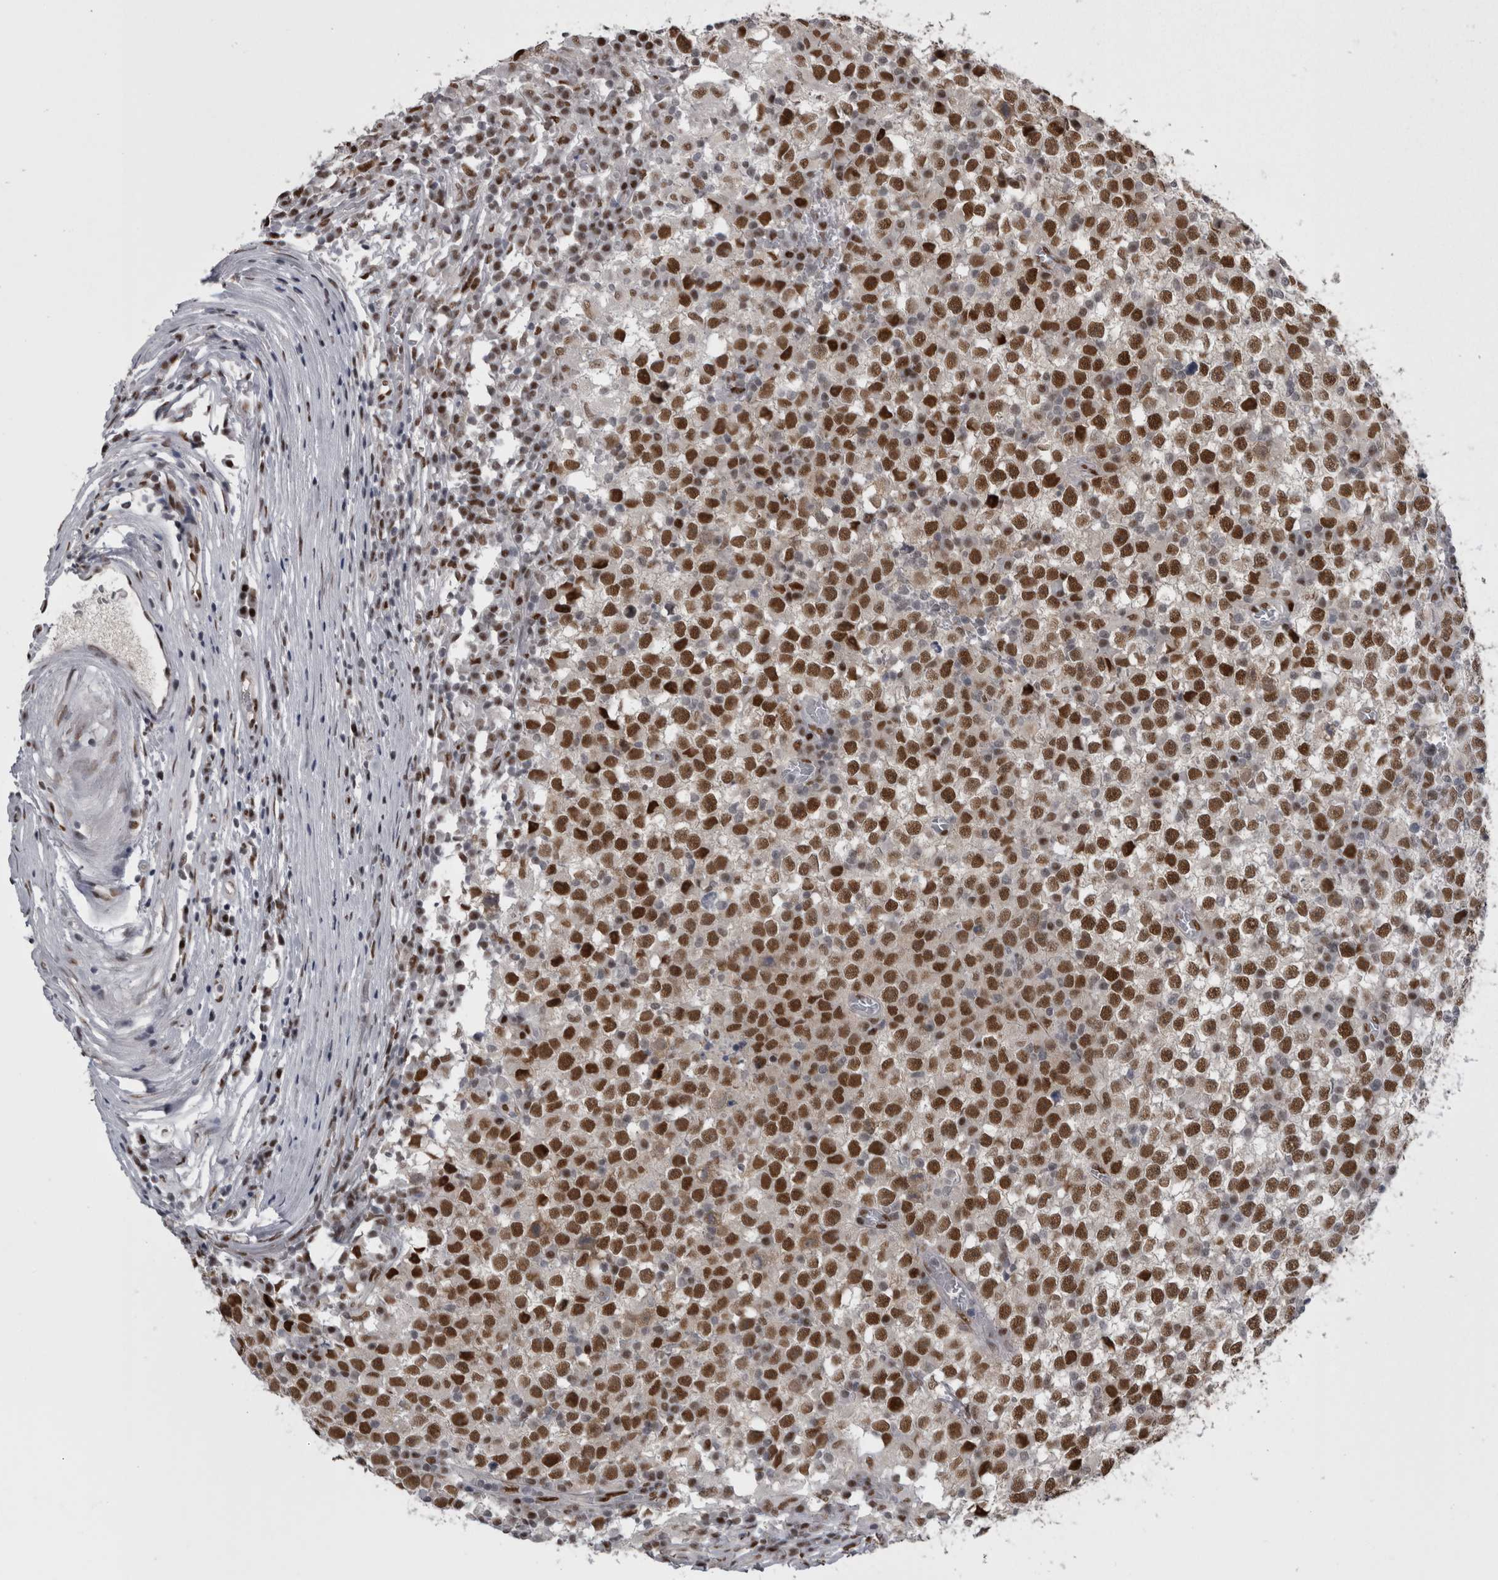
{"staining": {"intensity": "strong", "quantity": ">75%", "location": "nuclear"}, "tissue": "testis cancer", "cell_type": "Tumor cells", "image_type": "cancer", "snomed": [{"axis": "morphology", "description": "Seminoma, NOS"}, {"axis": "topography", "description": "Testis"}], "caption": "This histopathology image demonstrates testis cancer stained with immunohistochemistry to label a protein in brown. The nuclear of tumor cells show strong positivity for the protein. Nuclei are counter-stained blue.", "gene": "C1orf54", "patient": {"sex": "male", "age": 65}}